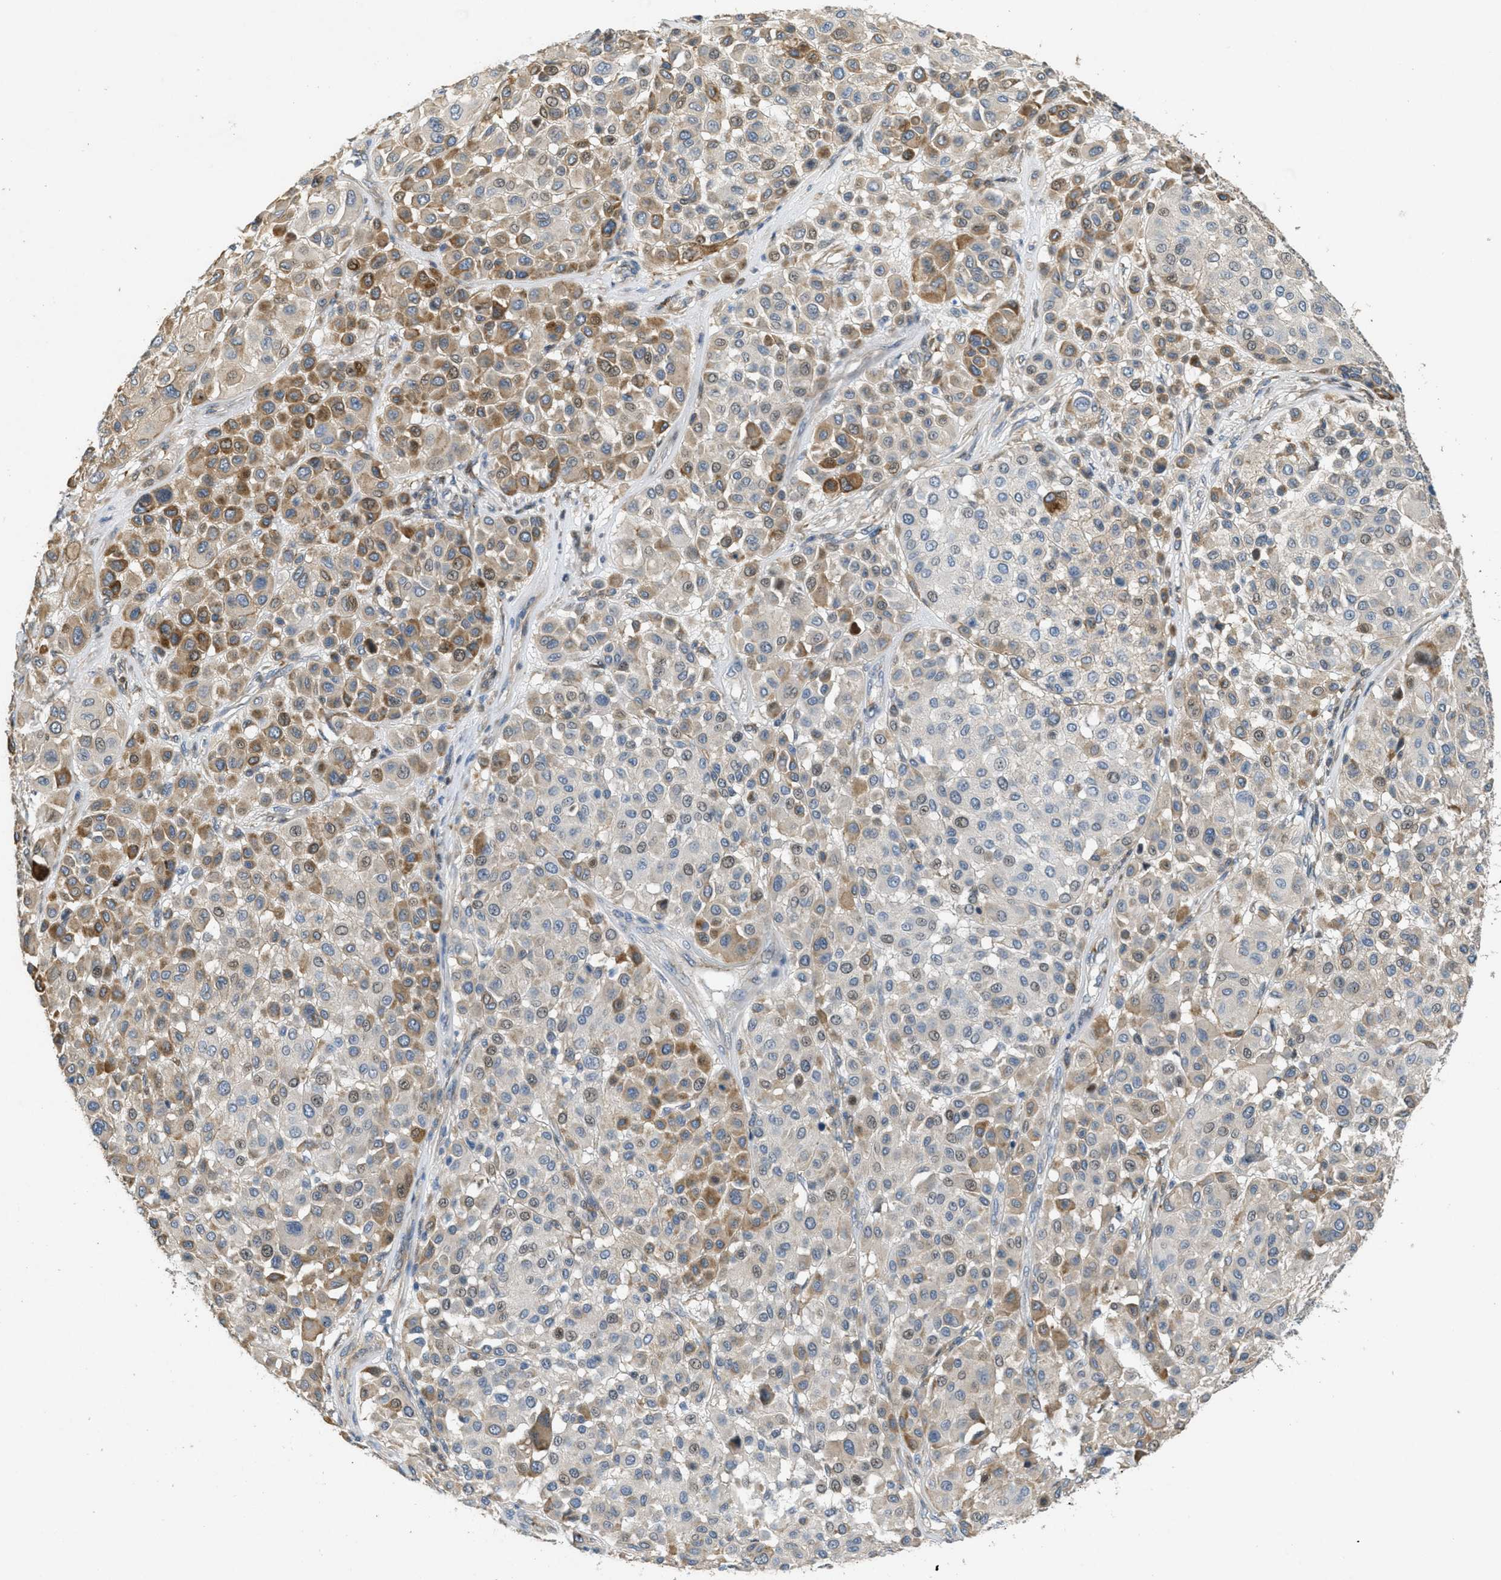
{"staining": {"intensity": "moderate", "quantity": "25%-75%", "location": "cytoplasmic/membranous"}, "tissue": "melanoma", "cell_type": "Tumor cells", "image_type": "cancer", "snomed": [{"axis": "morphology", "description": "Malignant melanoma, Metastatic site"}, {"axis": "topography", "description": "Soft tissue"}], "caption": "Tumor cells demonstrate medium levels of moderate cytoplasmic/membranous positivity in about 25%-75% of cells in malignant melanoma (metastatic site). Immunohistochemistry stains the protein in brown and the nuclei are stained blue.", "gene": "ADCY5", "patient": {"sex": "male", "age": 41}}